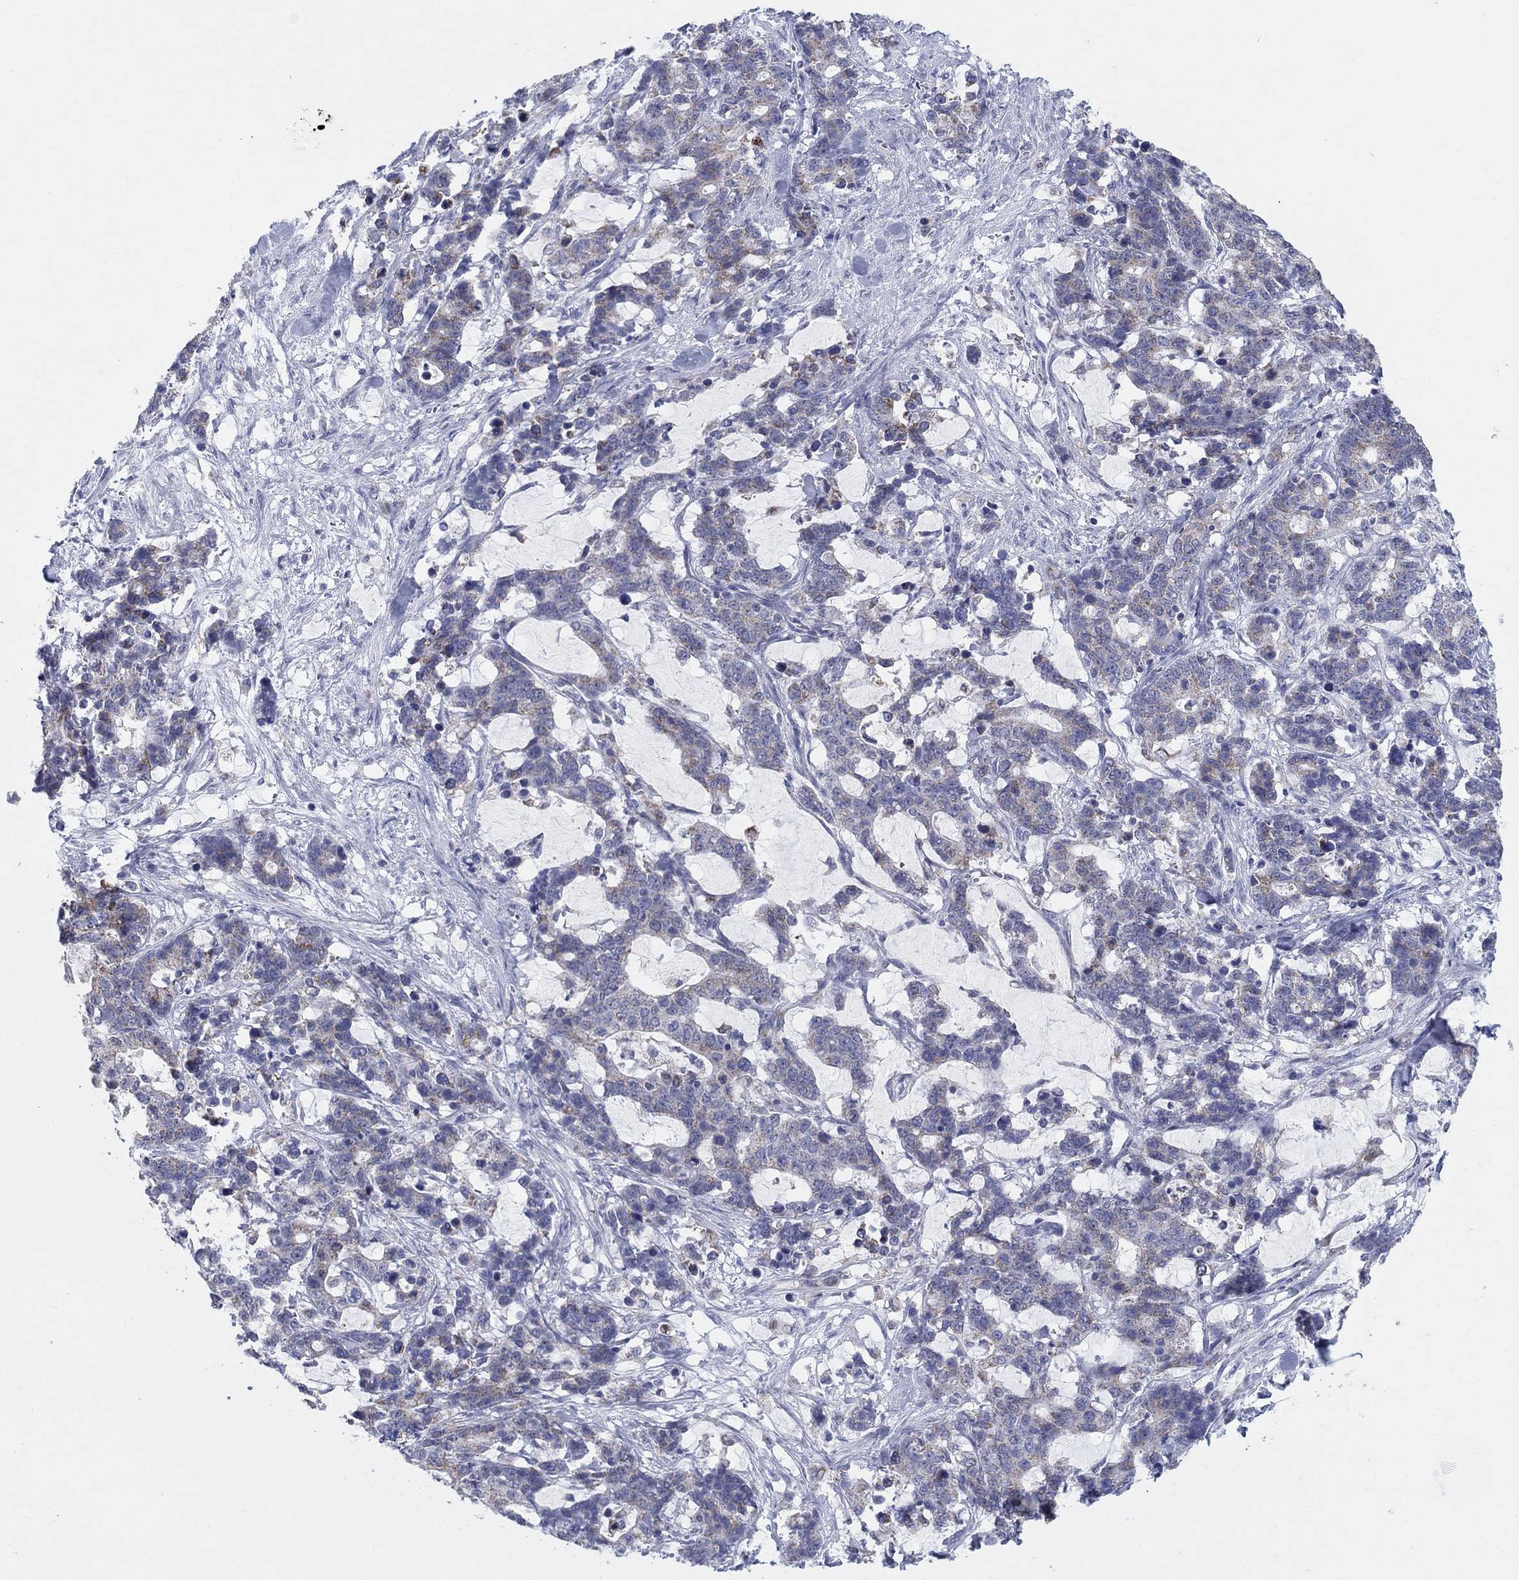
{"staining": {"intensity": "weak", "quantity": "25%-75%", "location": "cytoplasmic/membranous"}, "tissue": "stomach cancer", "cell_type": "Tumor cells", "image_type": "cancer", "snomed": [{"axis": "morphology", "description": "Normal tissue, NOS"}, {"axis": "morphology", "description": "Adenocarcinoma, NOS"}, {"axis": "topography", "description": "Stomach"}], "caption": "Stomach adenocarcinoma tissue demonstrates weak cytoplasmic/membranous staining in about 25%-75% of tumor cells", "gene": "KISS1R", "patient": {"sex": "female", "age": 64}}